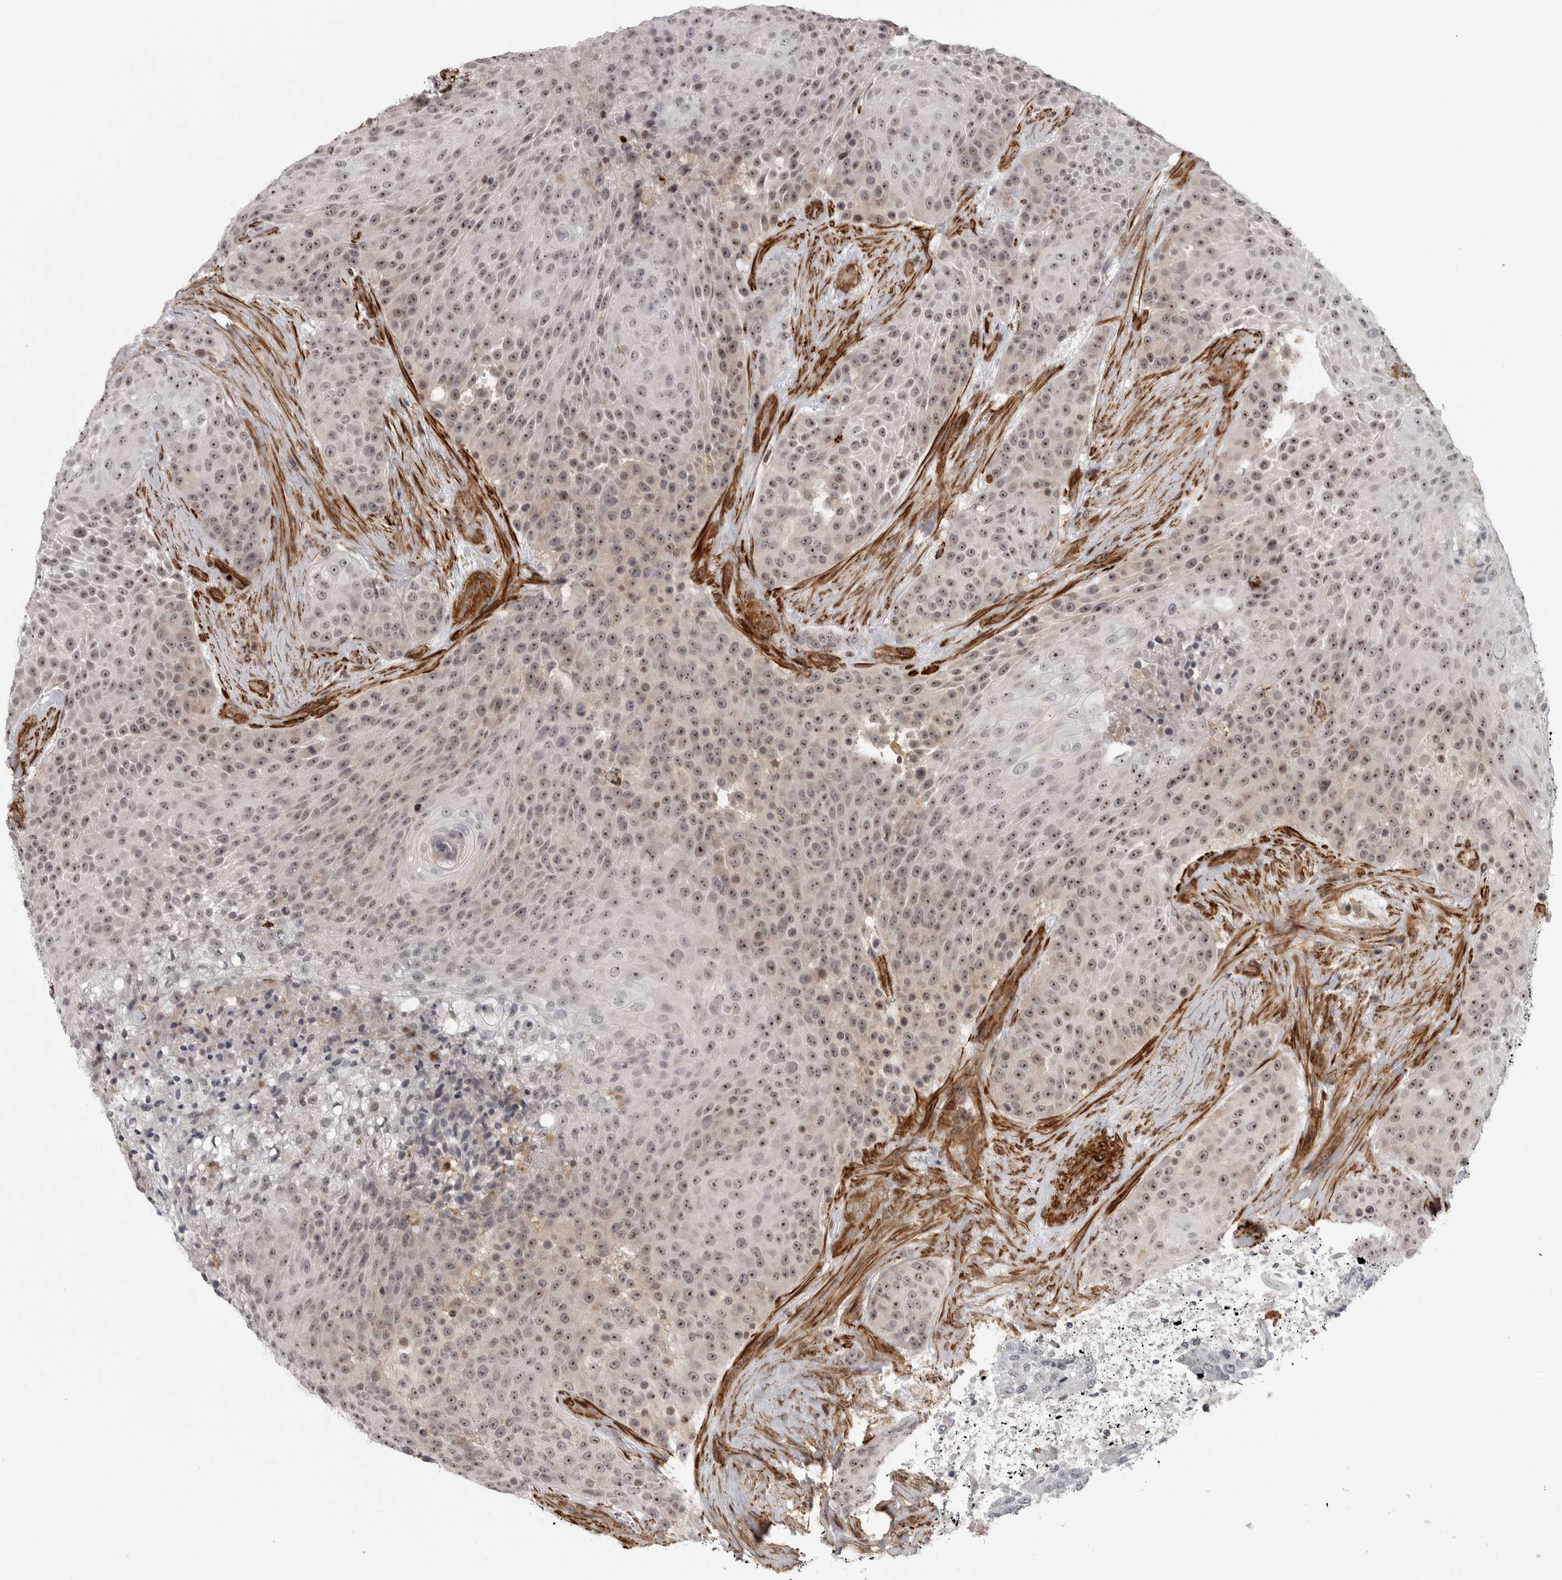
{"staining": {"intensity": "moderate", "quantity": ">75%", "location": "nuclear"}, "tissue": "urothelial cancer", "cell_type": "Tumor cells", "image_type": "cancer", "snomed": [{"axis": "morphology", "description": "Urothelial carcinoma, High grade"}, {"axis": "topography", "description": "Urinary bladder"}], "caption": "High-magnification brightfield microscopy of urothelial cancer stained with DAB (brown) and counterstained with hematoxylin (blue). tumor cells exhibit moderate nuclear positivity is present in about>75% of cells.", "gene": "TUT4", "patient": {"sex": "female", "age": 63}}